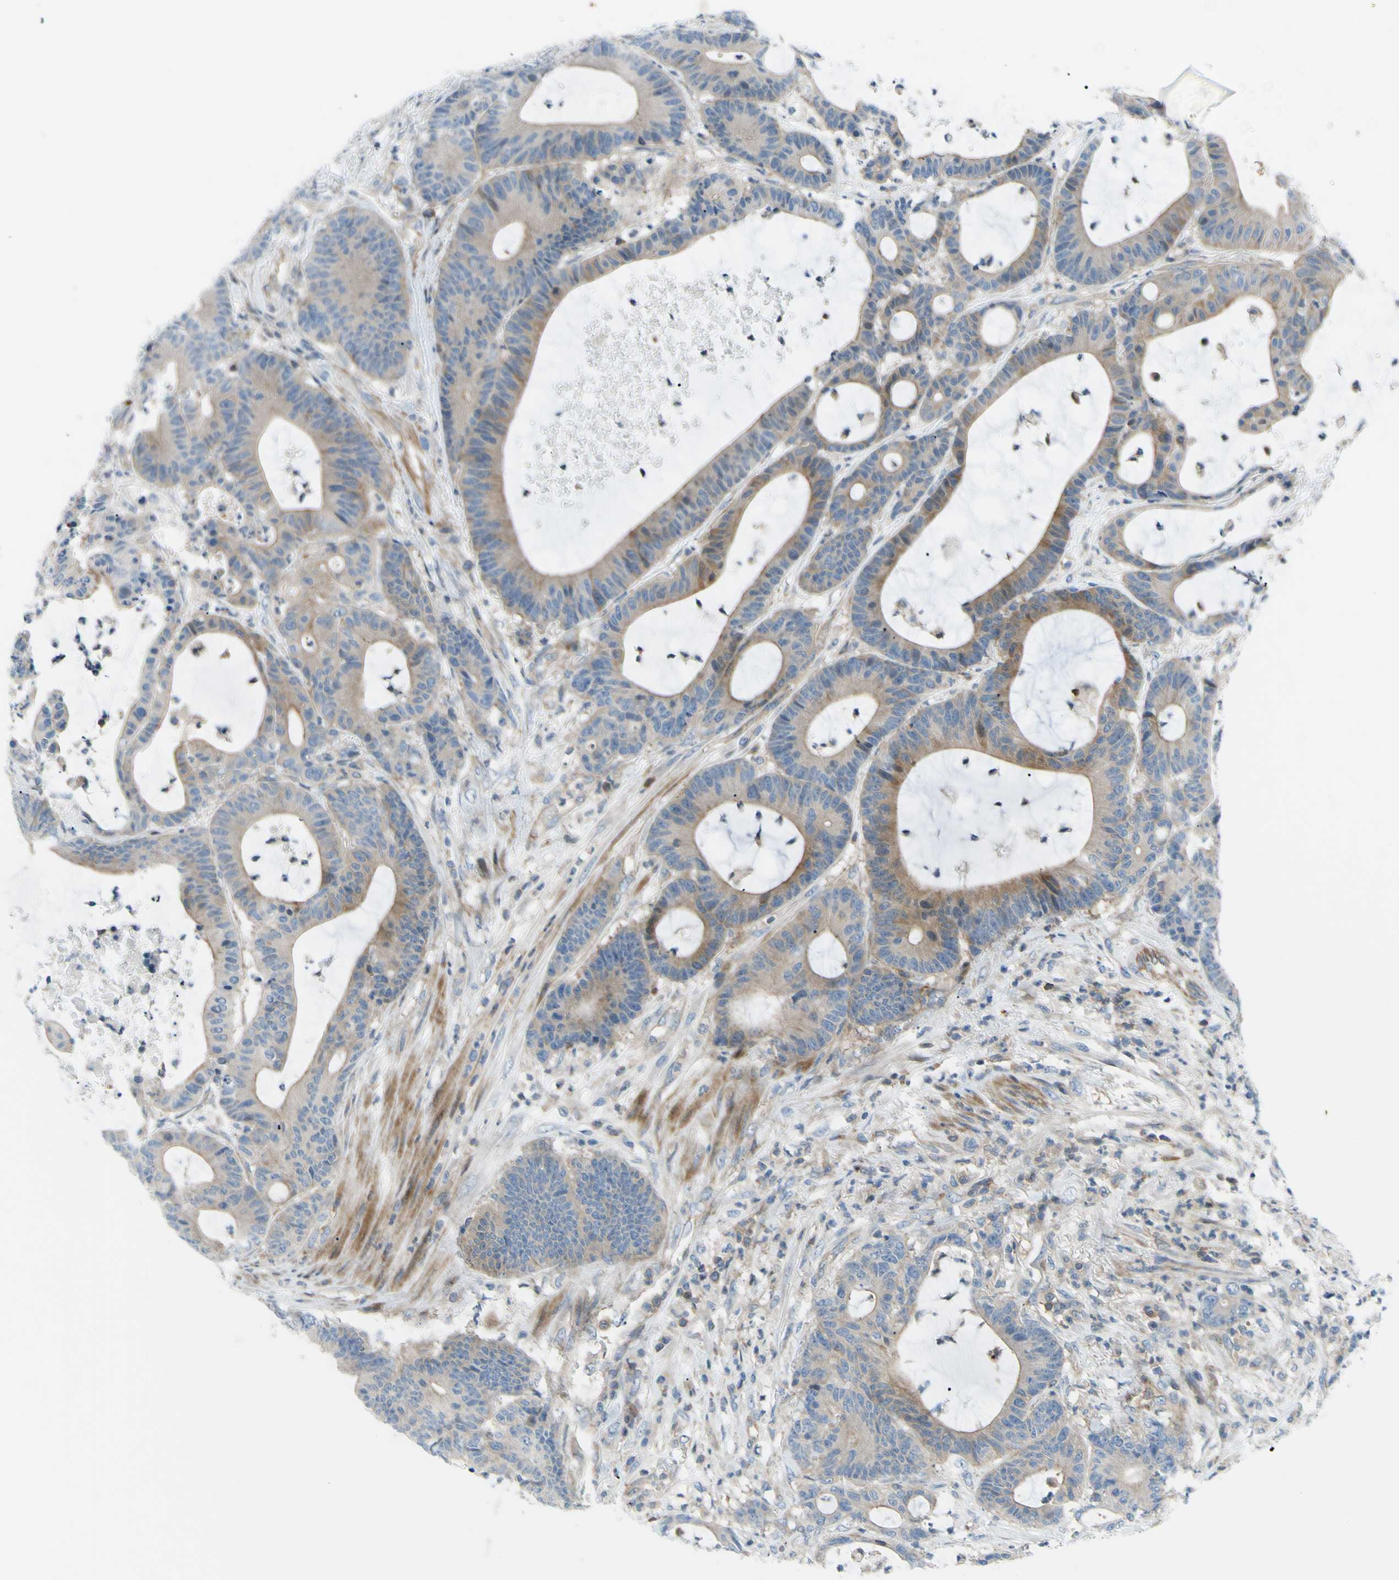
{"staining": {"intensity": "moderate", "quantity": "25%-75%", "location": "cytoplasmic/membranous"}, "tissue": "colorectal cancer", "cell_type": "Tumor cells", "image_type": "cancer", "snomed": [{"axis": "morphology", "description": "Adenocarcinoma, NOS"}, {"axis": "topography", "description": "Colon"}], "caption": "Approximately 25%-75% of tumor cells in human colorectal cancer reveal moderate cytoplasmic/membranous protein staining as visualized by brown immunohistochemical staining.", "gene": "PAK2", "patient": {"sex": "female", "age": 84}}